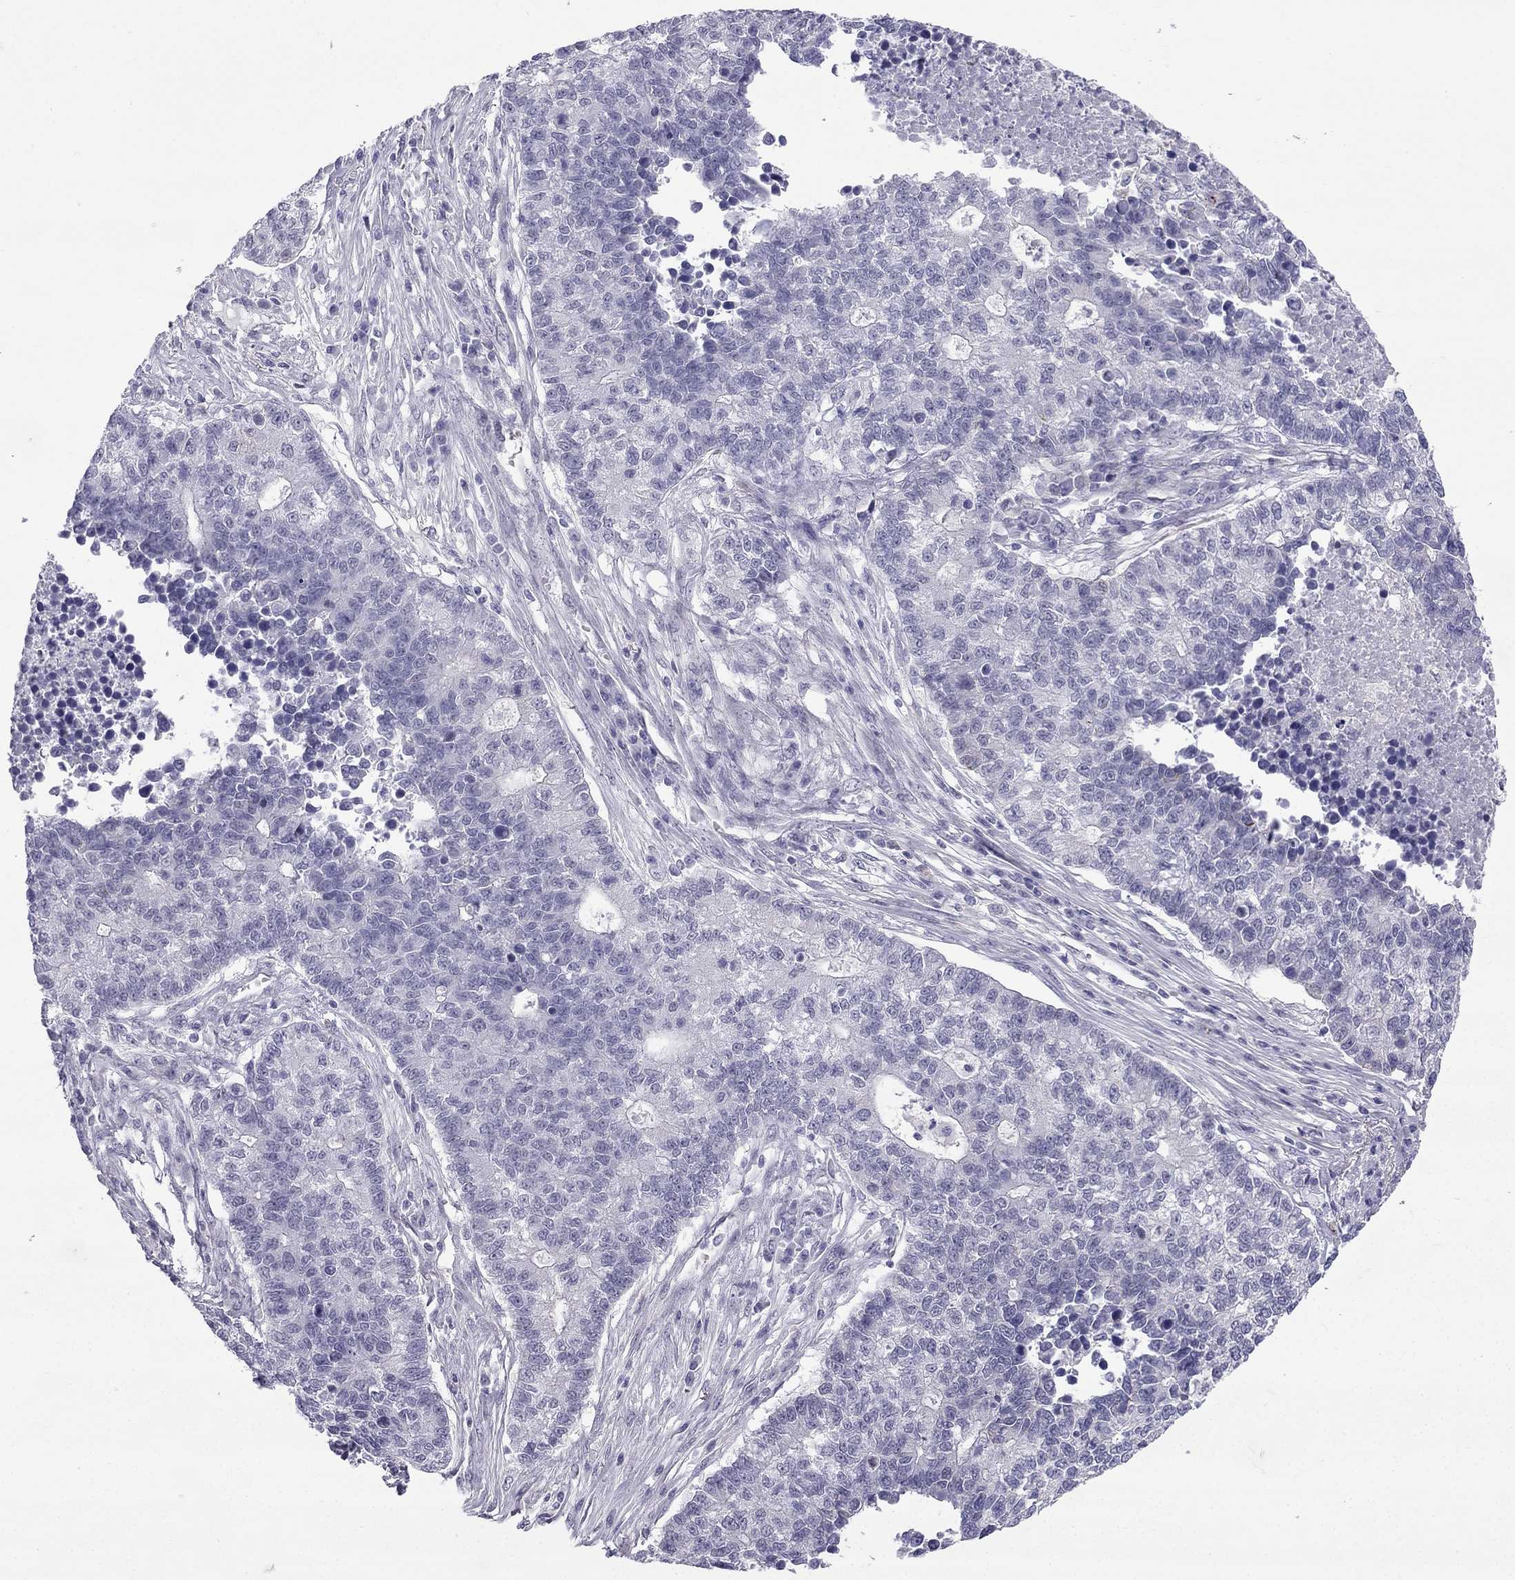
{"staining": {"intensity": "negative", "quantity": "none", "location": "none"}, "tissue": "lung cancer", "cell_type": "Tumor cells", "image_type": "cancer", "snomed": [{"axis": "morphology", "description": "Adenocarcinoma, NOS"}, {"axis": "topography", "description": "Lung"}], "caption": "DAB (3,3'-diaminobenzidine) immunohistochemical staining of adenocarcinoma (lung) shows no significant staining in tumor cells. (DAB immunohistochemistry visualized using brightfield microscopy, high magnification).", "gene": "CFAP53", "patient": {"sex": "male", "age": 57}}